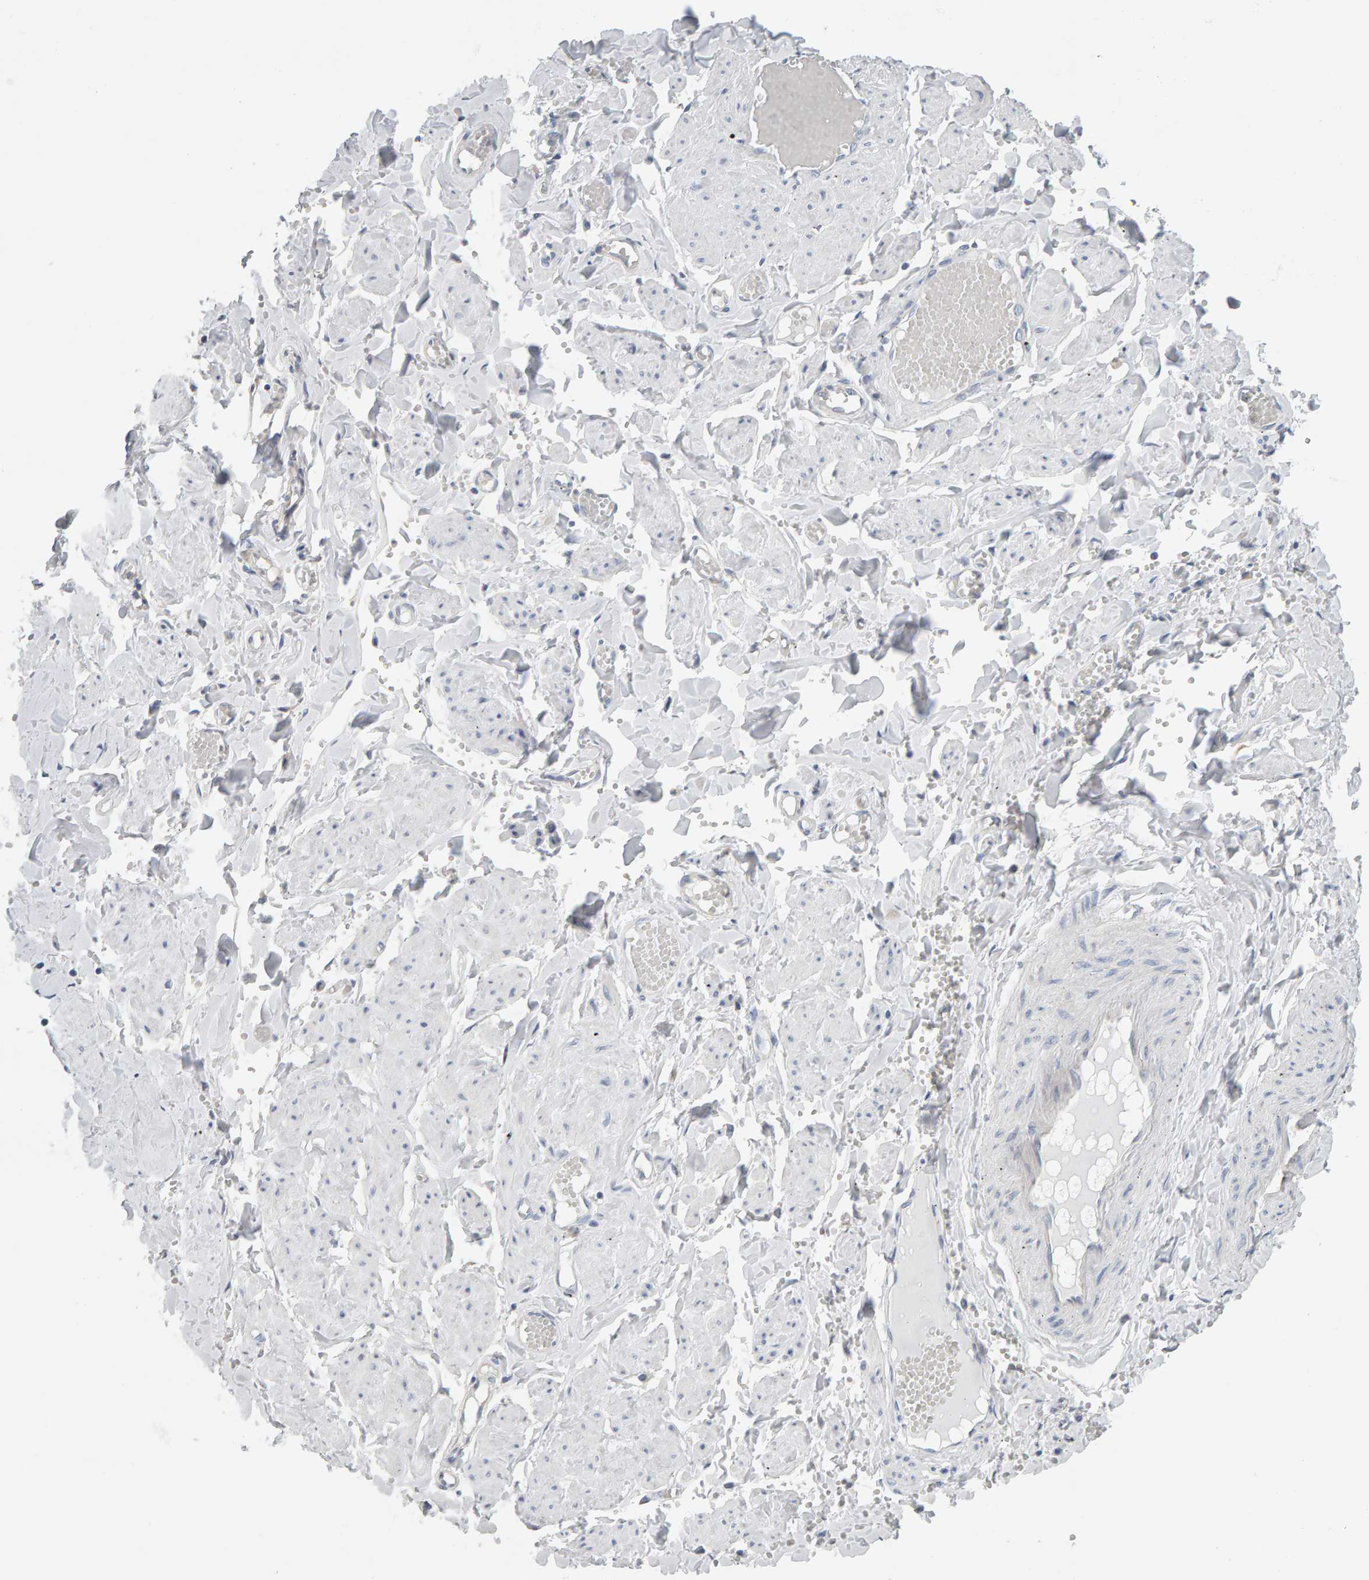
{"staining": {"intensity": "negative", "quantity": "none", "location": "none"}, "tissue": "adipose tissue", "cell_type": "Adipocytes", "image_type": "normal", "snomed": [{"axis": "morphology", "description": "Normal tissue, NOS"}, {"axis": "topography", "description": "Vascular tissue"}, {"axis": "topography", "description": "Fallopian tube"}, {"axis": "topography", "description": "Ovary"}], "caption": "Immunohistochemistry (IHC) of unremarkable adipose tissue shows no staining in adipocytes. Nuclei are stained in blue.", "gene": "ADHFE1", "patient": {"sex": "female", "age": 67}}